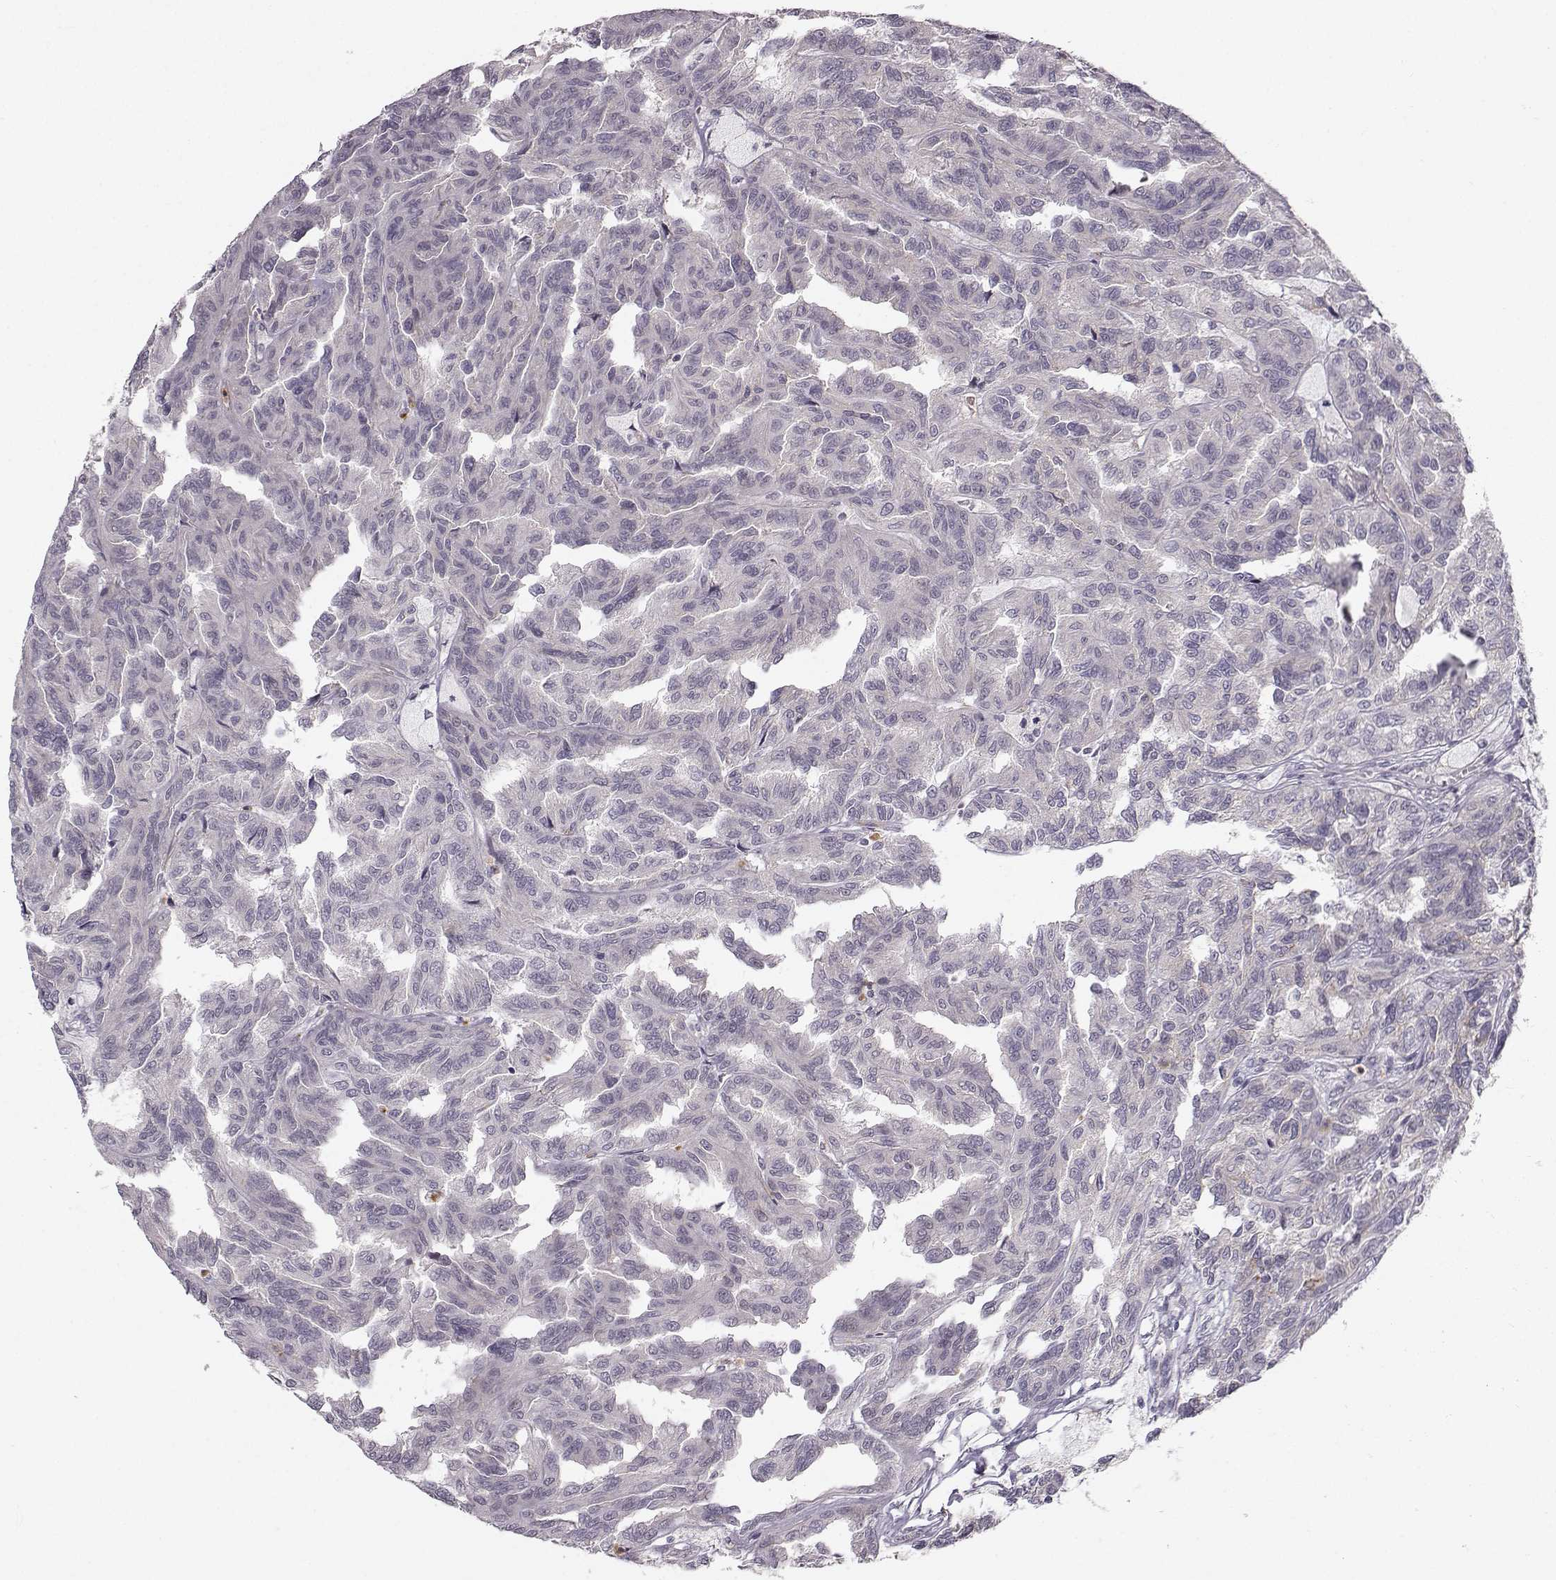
{"staining": {"intensity": "negative", "quantity": "none", "location": "none"}, "tissue": "renal cancer", "cell_type": "Tumor cells", "image_type": "cancer", "snomed": [{"axis": "morphology", "description": "Adenocarcinoma, NOS"}, {"axis": "topography", "description": "Kidney"}], "caption": "Immunohistochemistry histopathology image of renal cancer stained for a protein (brown), which exhibits no staining in tumor cells.", "gene": "OPRD1", "patient": {"sex": "male", "age": 79}}